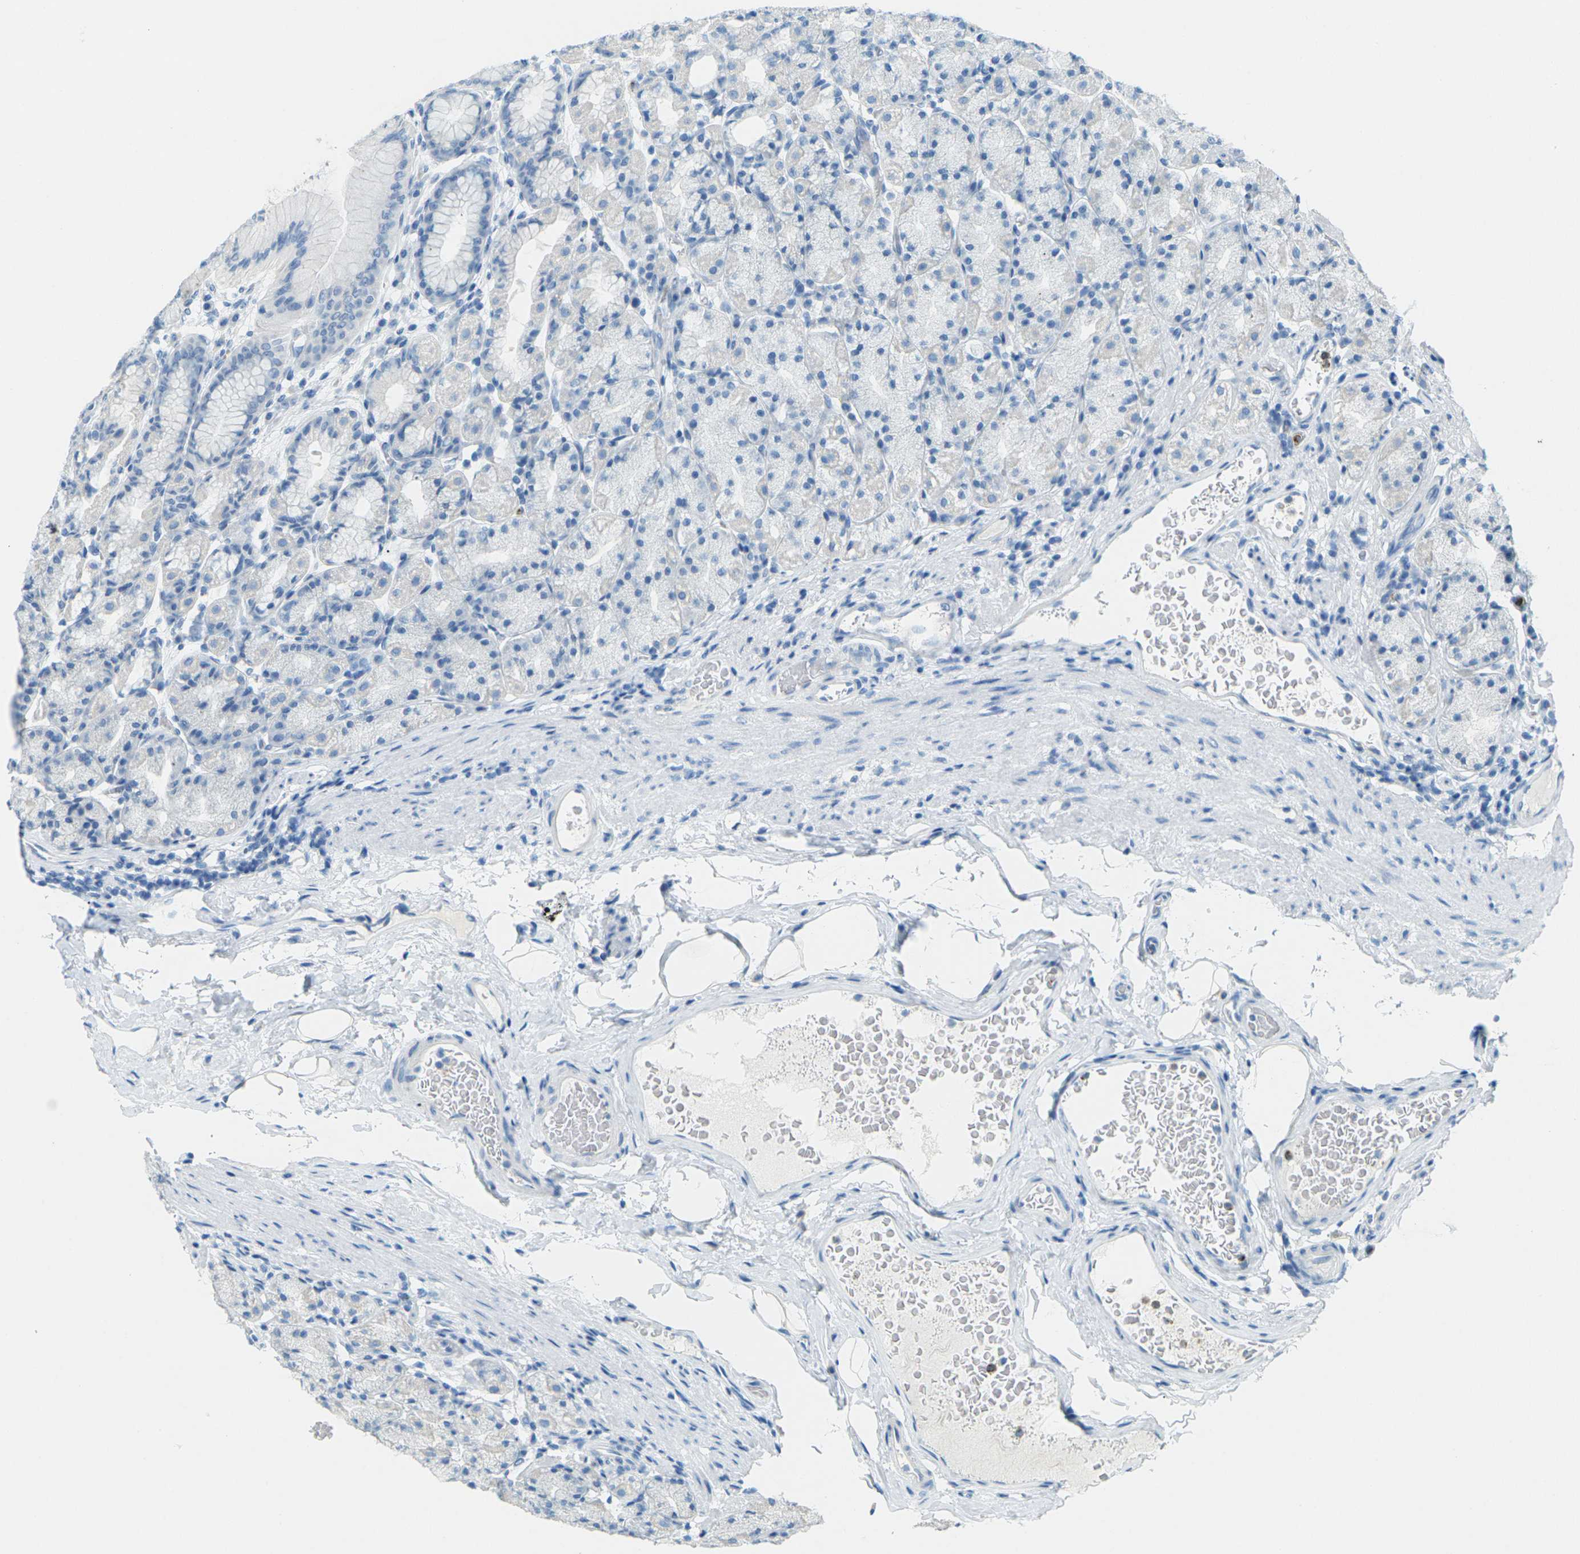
{"staining": {"intensity": "negative", "quantity": "none", "location": "none"}, "tissue": "stomach", "cell_type": "Glandular cells", "image_type": "normal", "snomed": [{"axis": "morphology", "description": "Normal tissue, NOS"}, {"axis": "topography", "description": "Stomach, upper"}], "caption": "IHC of benign human stomach shows no staining in glandular cells.", "gene": "CDH16", "patient": {"sex": "male", "age": 68}}